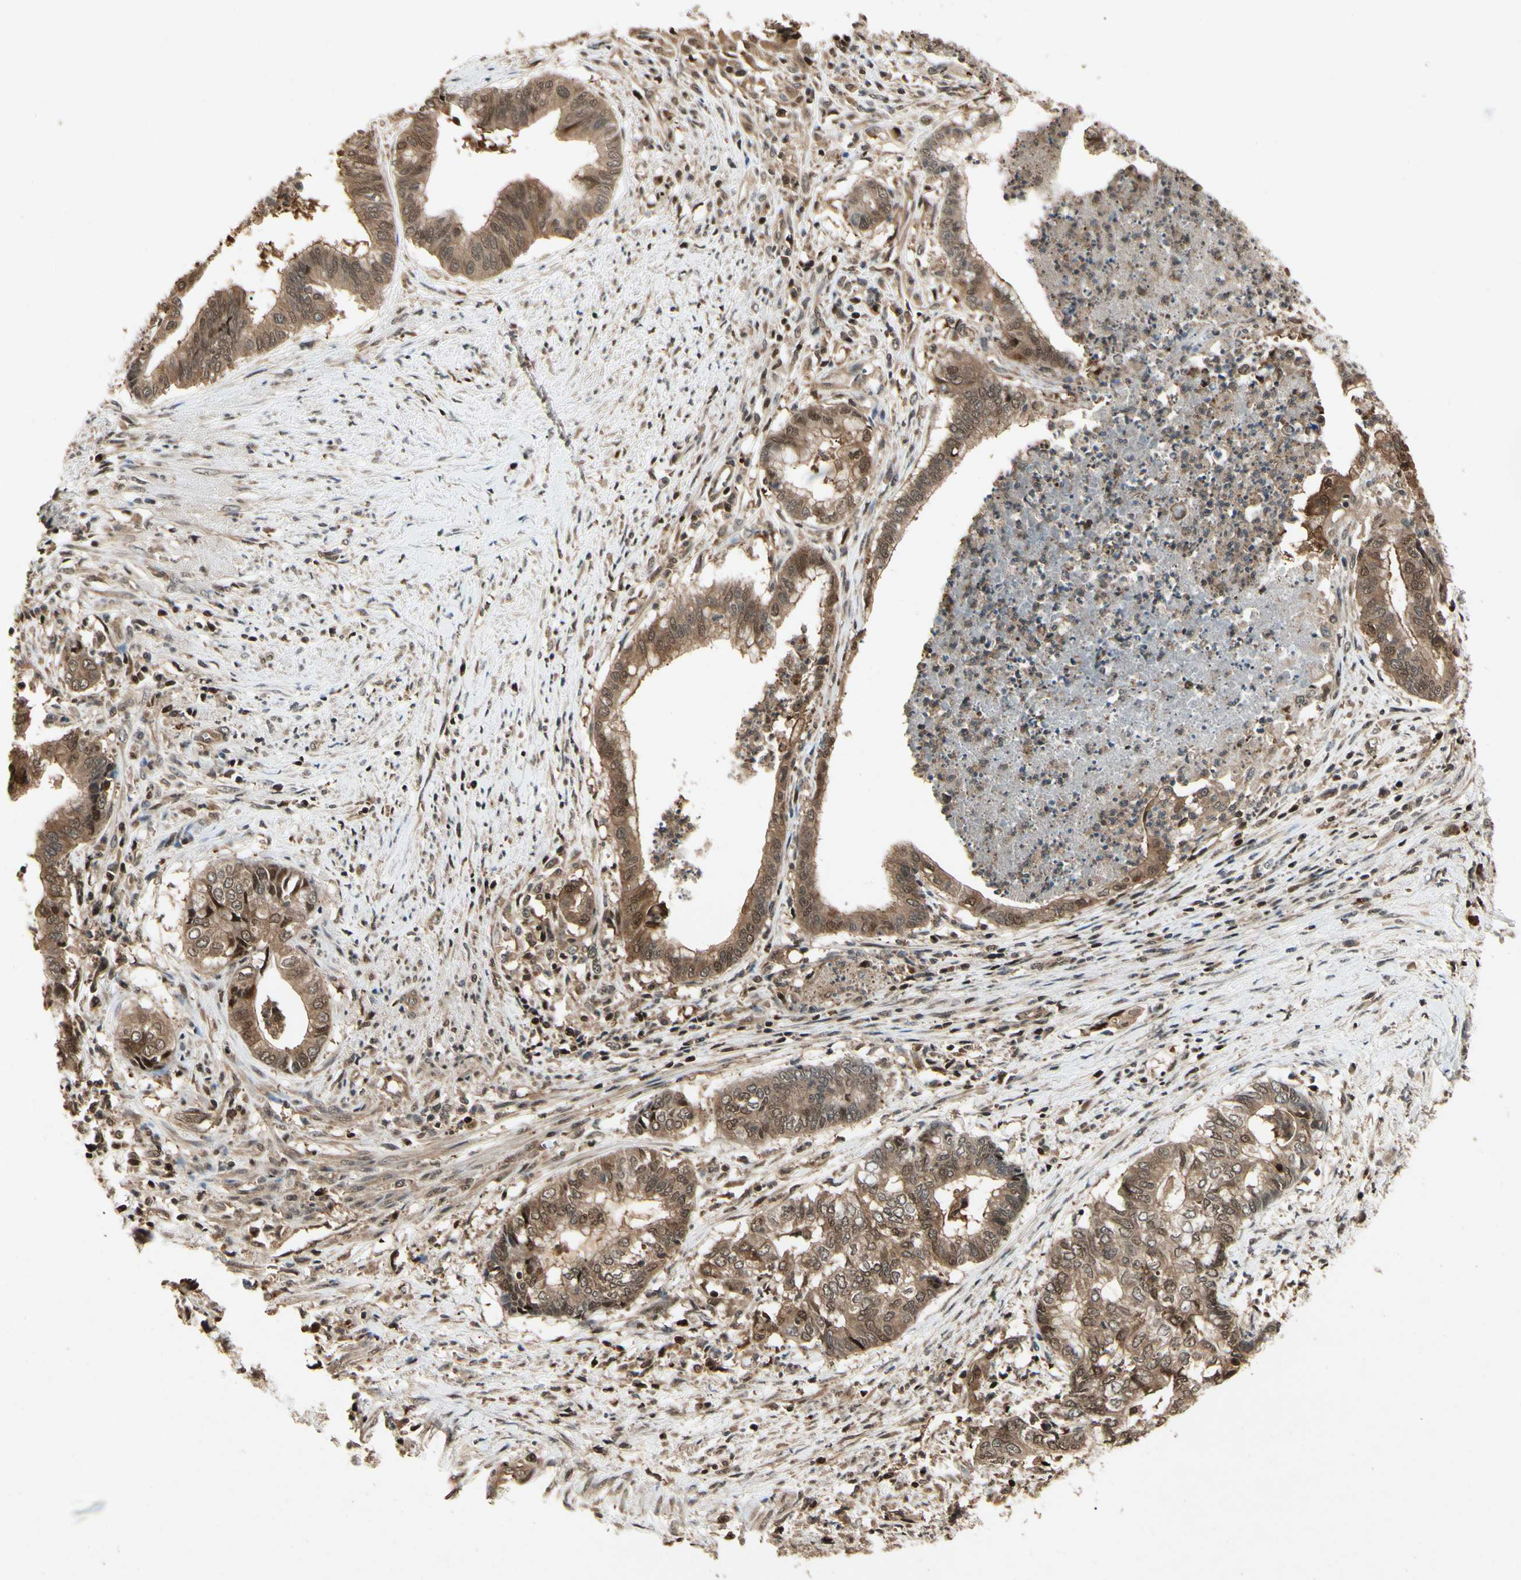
{"staining": {"intensity": "moderate", "quantity": ">75%", "location": "cytoplasmic/membranous,nuclear"}, "tissue": "endometrial cancer", "cell_type": "Tumor cells", "image_type": "cancer", "snomed": [{"axis": "morphology", "description": "Necrosis, NOS"}, {"axis": "morphology", "description": "Adenocarcinoma, NOS"}, {"axis": "topography", "description": "Endometrium"}], "caption": "Immunohistochemical staining of human endometrial adenocarcinoma shows medium levels of moderate cytoplasmic/membranous and nuclear protein staining in about >75% of tumor cells.", "gene": "YWHAQ", "patient": {"sex": "female", "age": 79}}